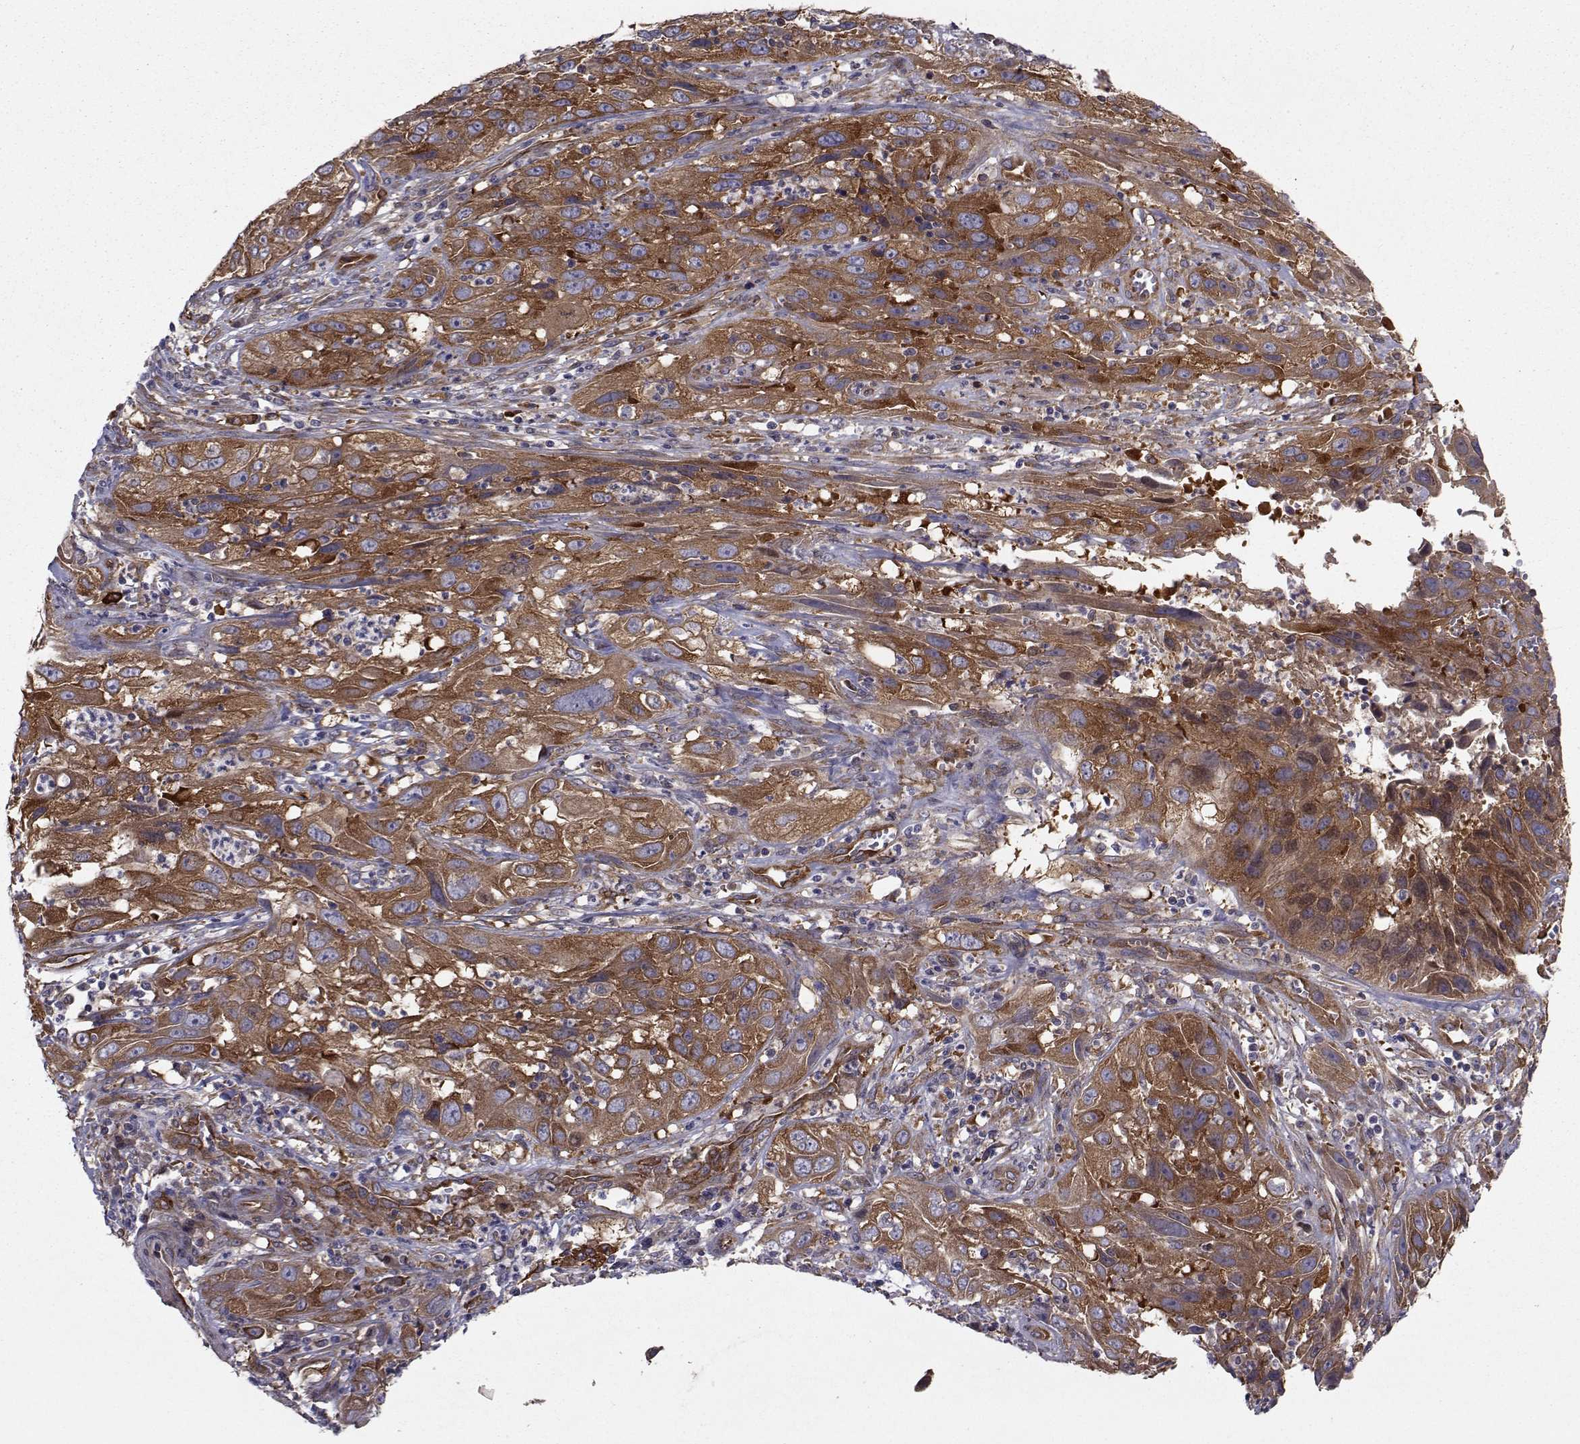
{"staining": {"intensity": "strong", "quantity": ">75%", "location": "cytoplasmic/membranous"}, "tissue": "cervical cancer", "cell_type": "Tumor cells", "image_type": "cancer", "snomed": [{"axis": "morphology", "description": "Squamous cell carcinoma, NOS"}, {"axis": "topography", "description": "Cervix"}], "caption": "IHC histopathology image of neoplastic tissue: squamous cell carcinoma (cervical) stained using immunohistochemistry reveals high levels of strong protein expression localized specifically in the cytoplasmic/membranous of tumor cells, appearing as a cytoplasmic/membranous brown color.", "gene": "TRIP10", "patient": {"sex": "female", "age": 32}}